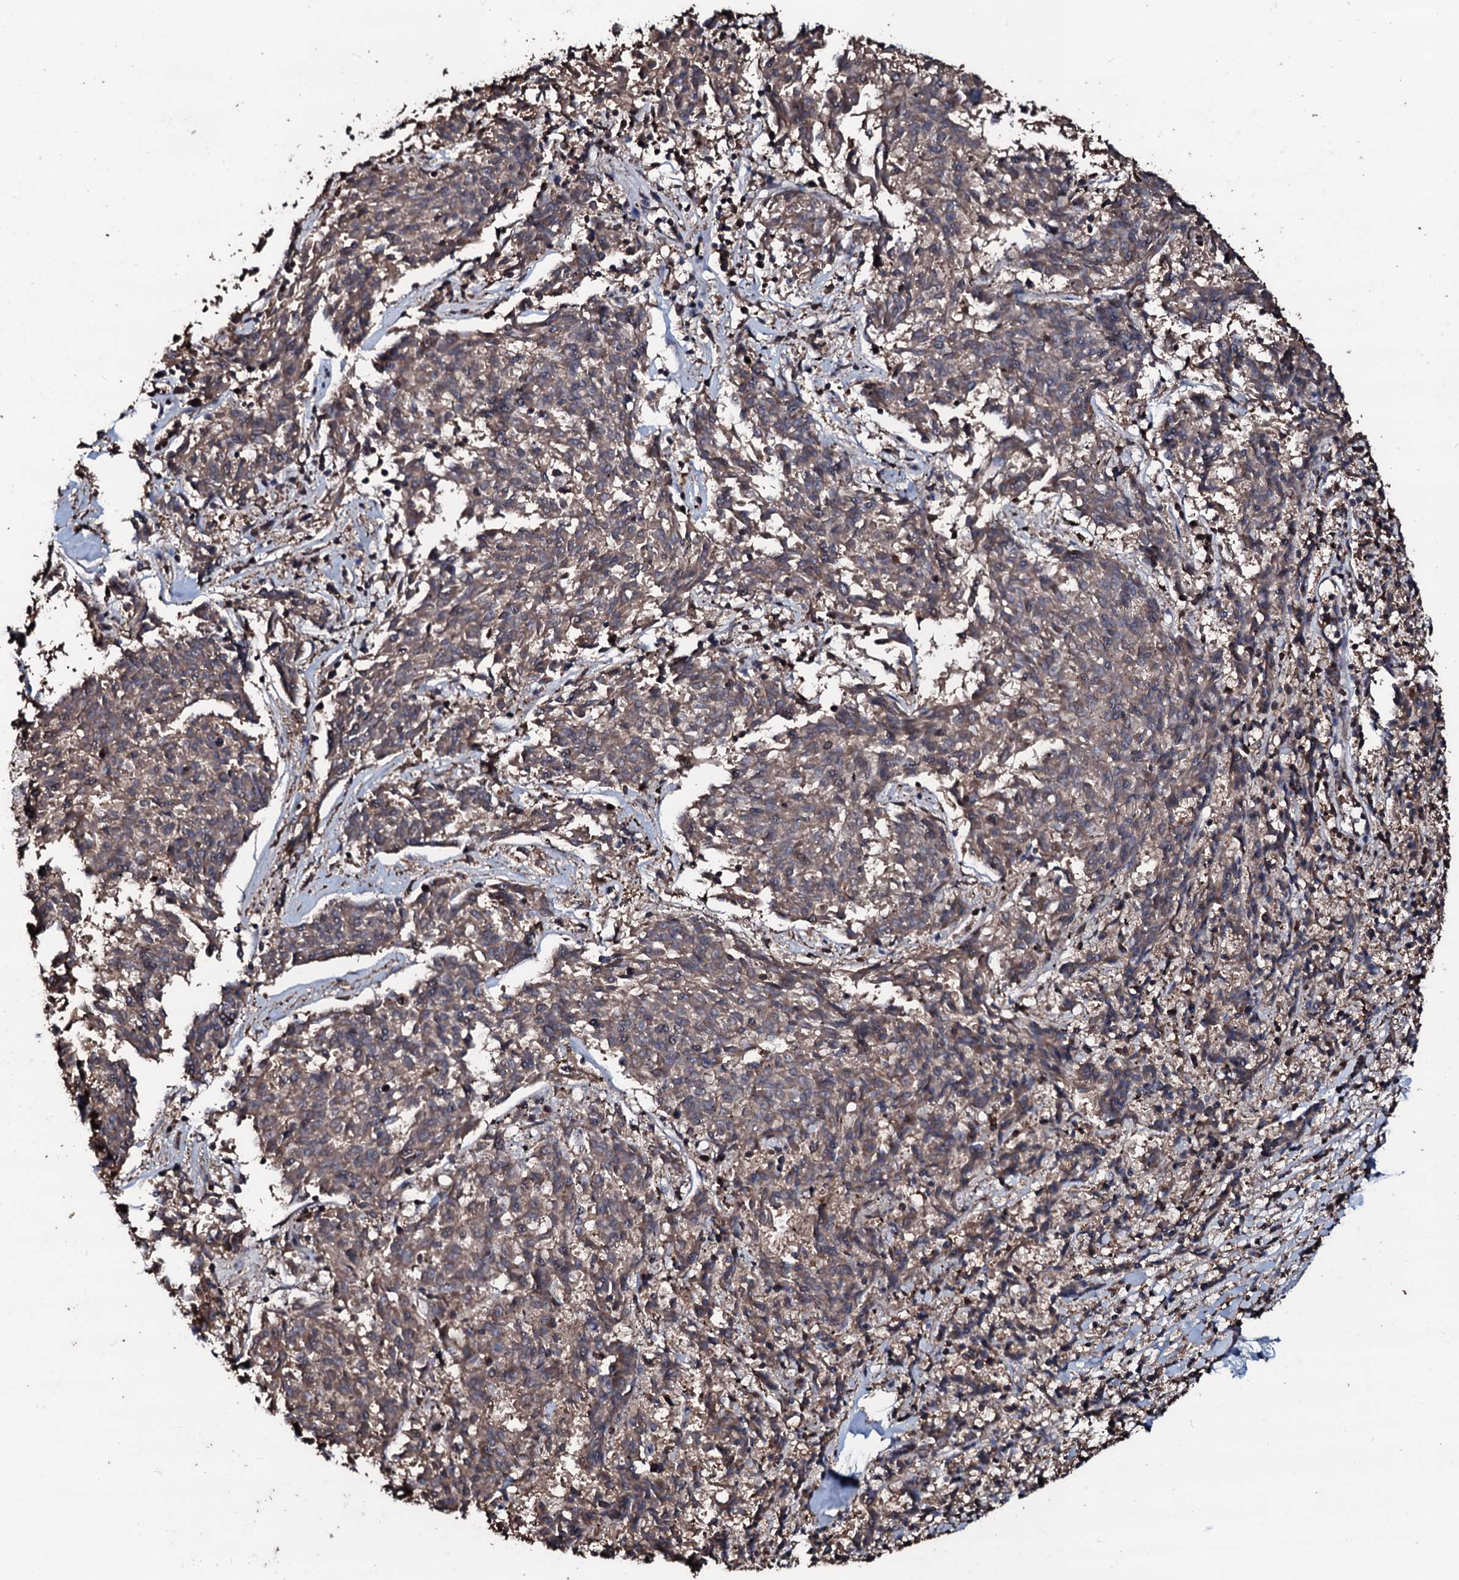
{"staining": {"intensity": "weak", "quantity": ">75%", "location": "cytoplasmic/membranous"}, "tissue": "melanoma", "cell_type": "Tumor cells", "image_type": "cancer", "snomed": [{"axis": "morphology", "description": "Malignant melanoma, NOS"}, {"axis": "topography", "description": "Skin"}], "caption": "Melanoma tissue shows weak cytoplasmic/membranous expression in about >75% of tumor cells", "gene": "SDHAF2", "patient": {"sex": "female", "age": 72}}